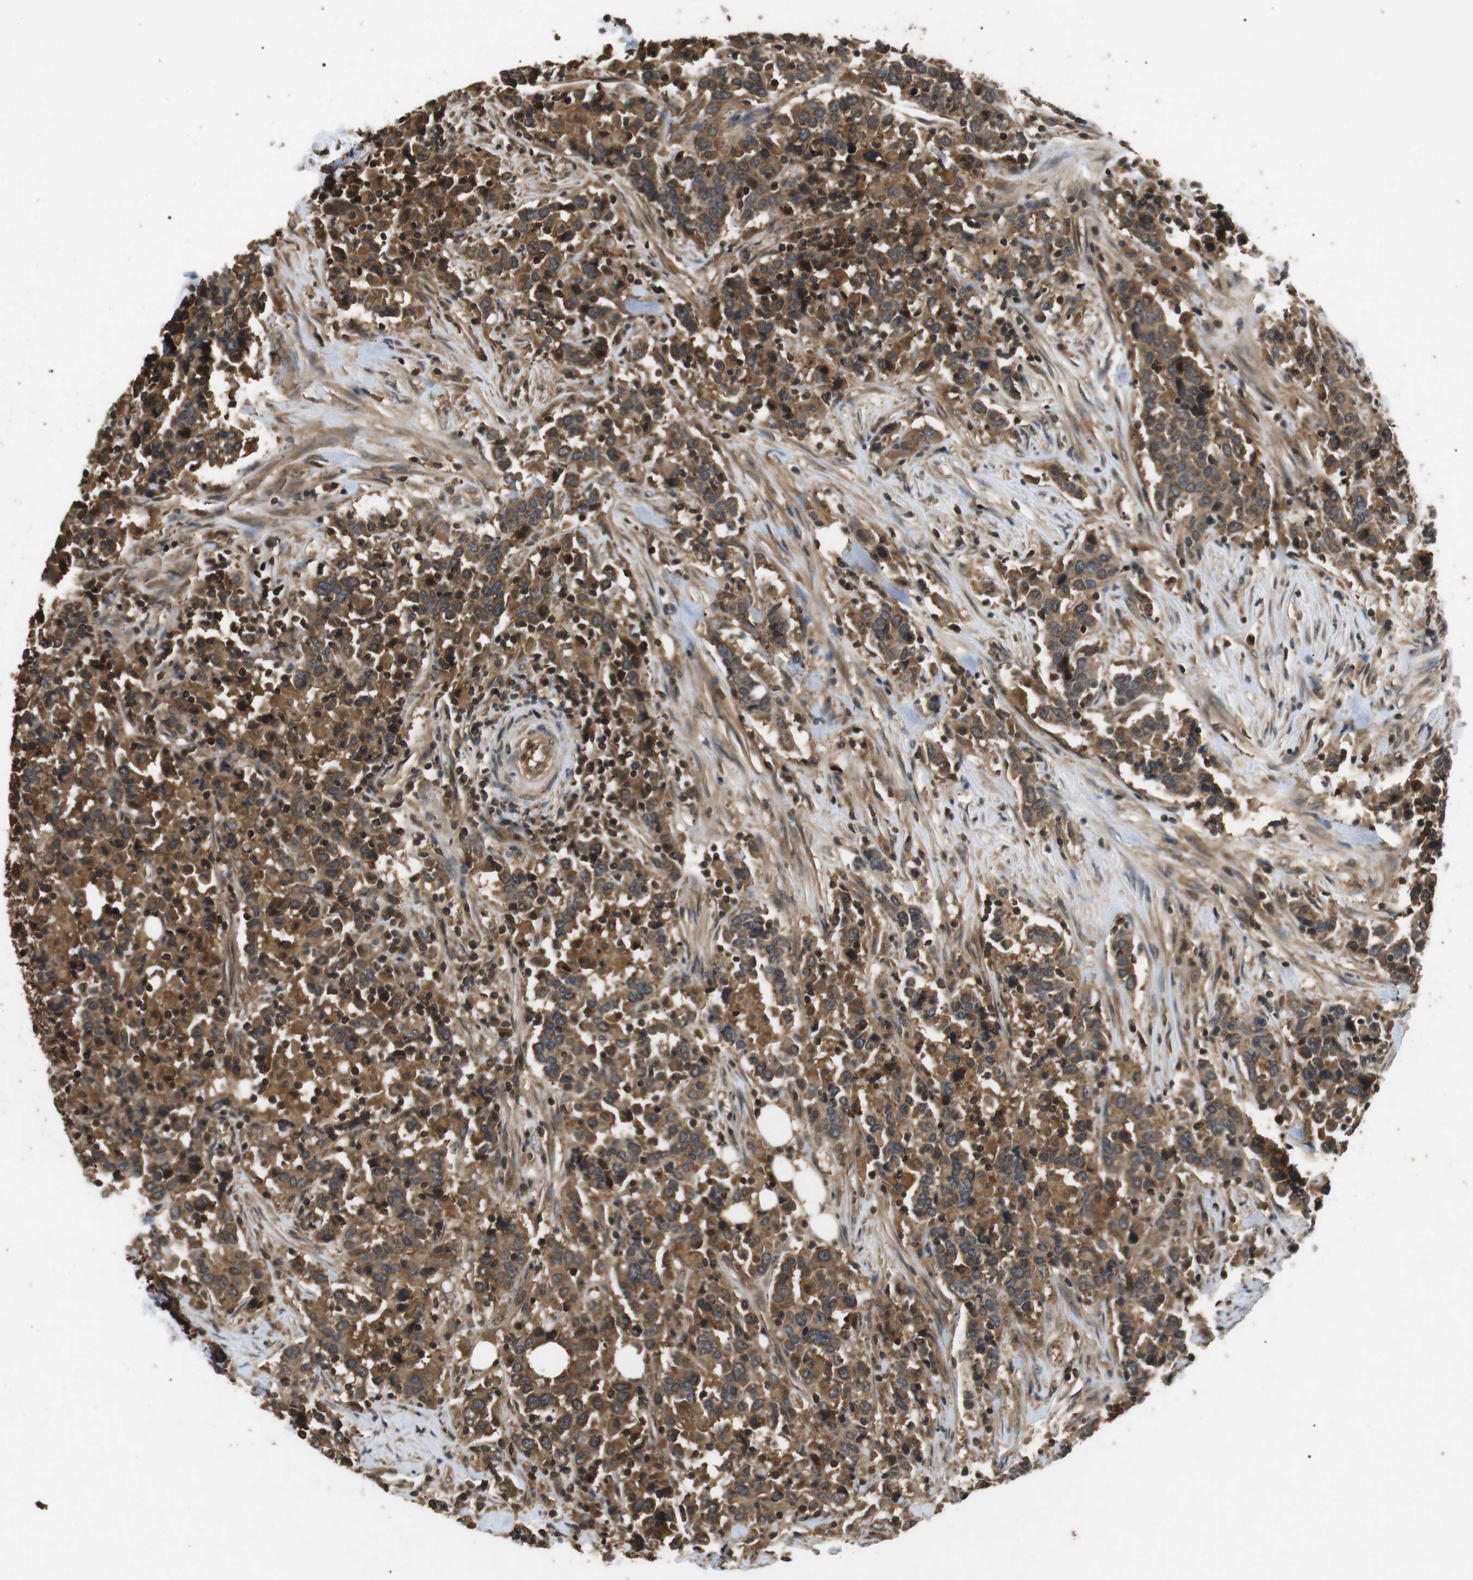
{"staining": {"intensity": "strong", "quantity": ">75%", "location": "cytoplasmic/membranous"}, "tissue": "urothelial cancer", "cell_type": "Tumor cells", "image_type": "cancer", "snomed": [{"axis": "morphology", "description": "Urothelial carcinoma, High grade"}, {"axis": "topography", "description": "Urinary bladder"}], "caption": "A high amount of strong cytoplasmic/membranous expression is present in approximately >75% of tumor cells in high-grade urothelial carcinoma tissue. The staining was performed using DAB (3,3'-diaminobenzidine), with brown indicating positive protein expression. Nuclei are stained blue with hematoxylin.", "gene": "TBC1D15", "patient": {"sex": "male", "age": 61}}